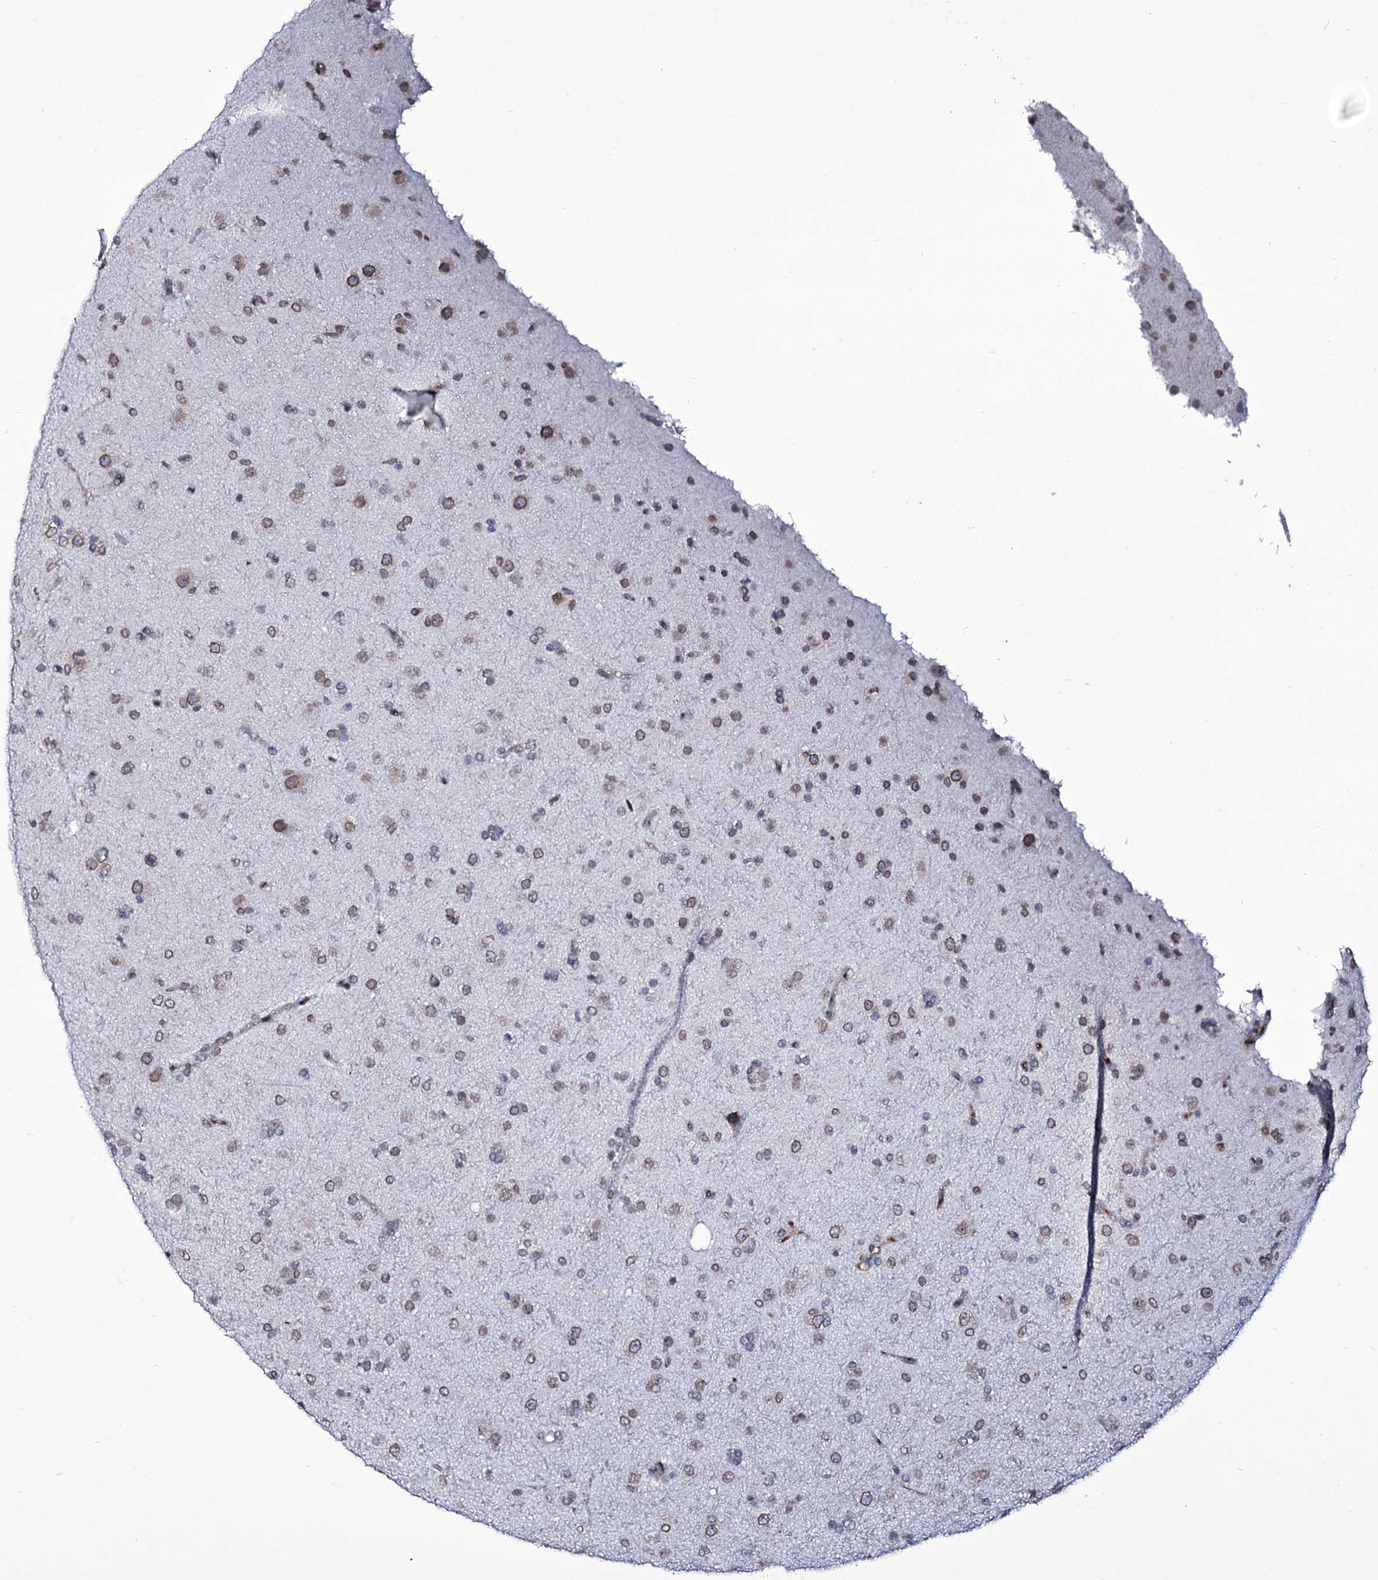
{"staining": {"intensity": "moderate", "quantity": "25%-75%", "location": "cytoplasmic/membranous,nuclear"}, "tissue": "glioma", "cell_type": "Tumor cells", "image_type": "cancer", "snomed": [{"axis": "morphology", "description": "Glioma, malignant, Low grade"}, {"axis": "topography", "description": "Brain"}], "caption": "A brown stain labels moderate cytoplasmic/membranous and nuclear staining of a protein in human low-grade glioma (malignant) tumor cells. (Brightfield microscopy of DAB IHC at high magnification).", "gene": "ZC3H12C", "patient": {"sex": "male", "age": 65}}